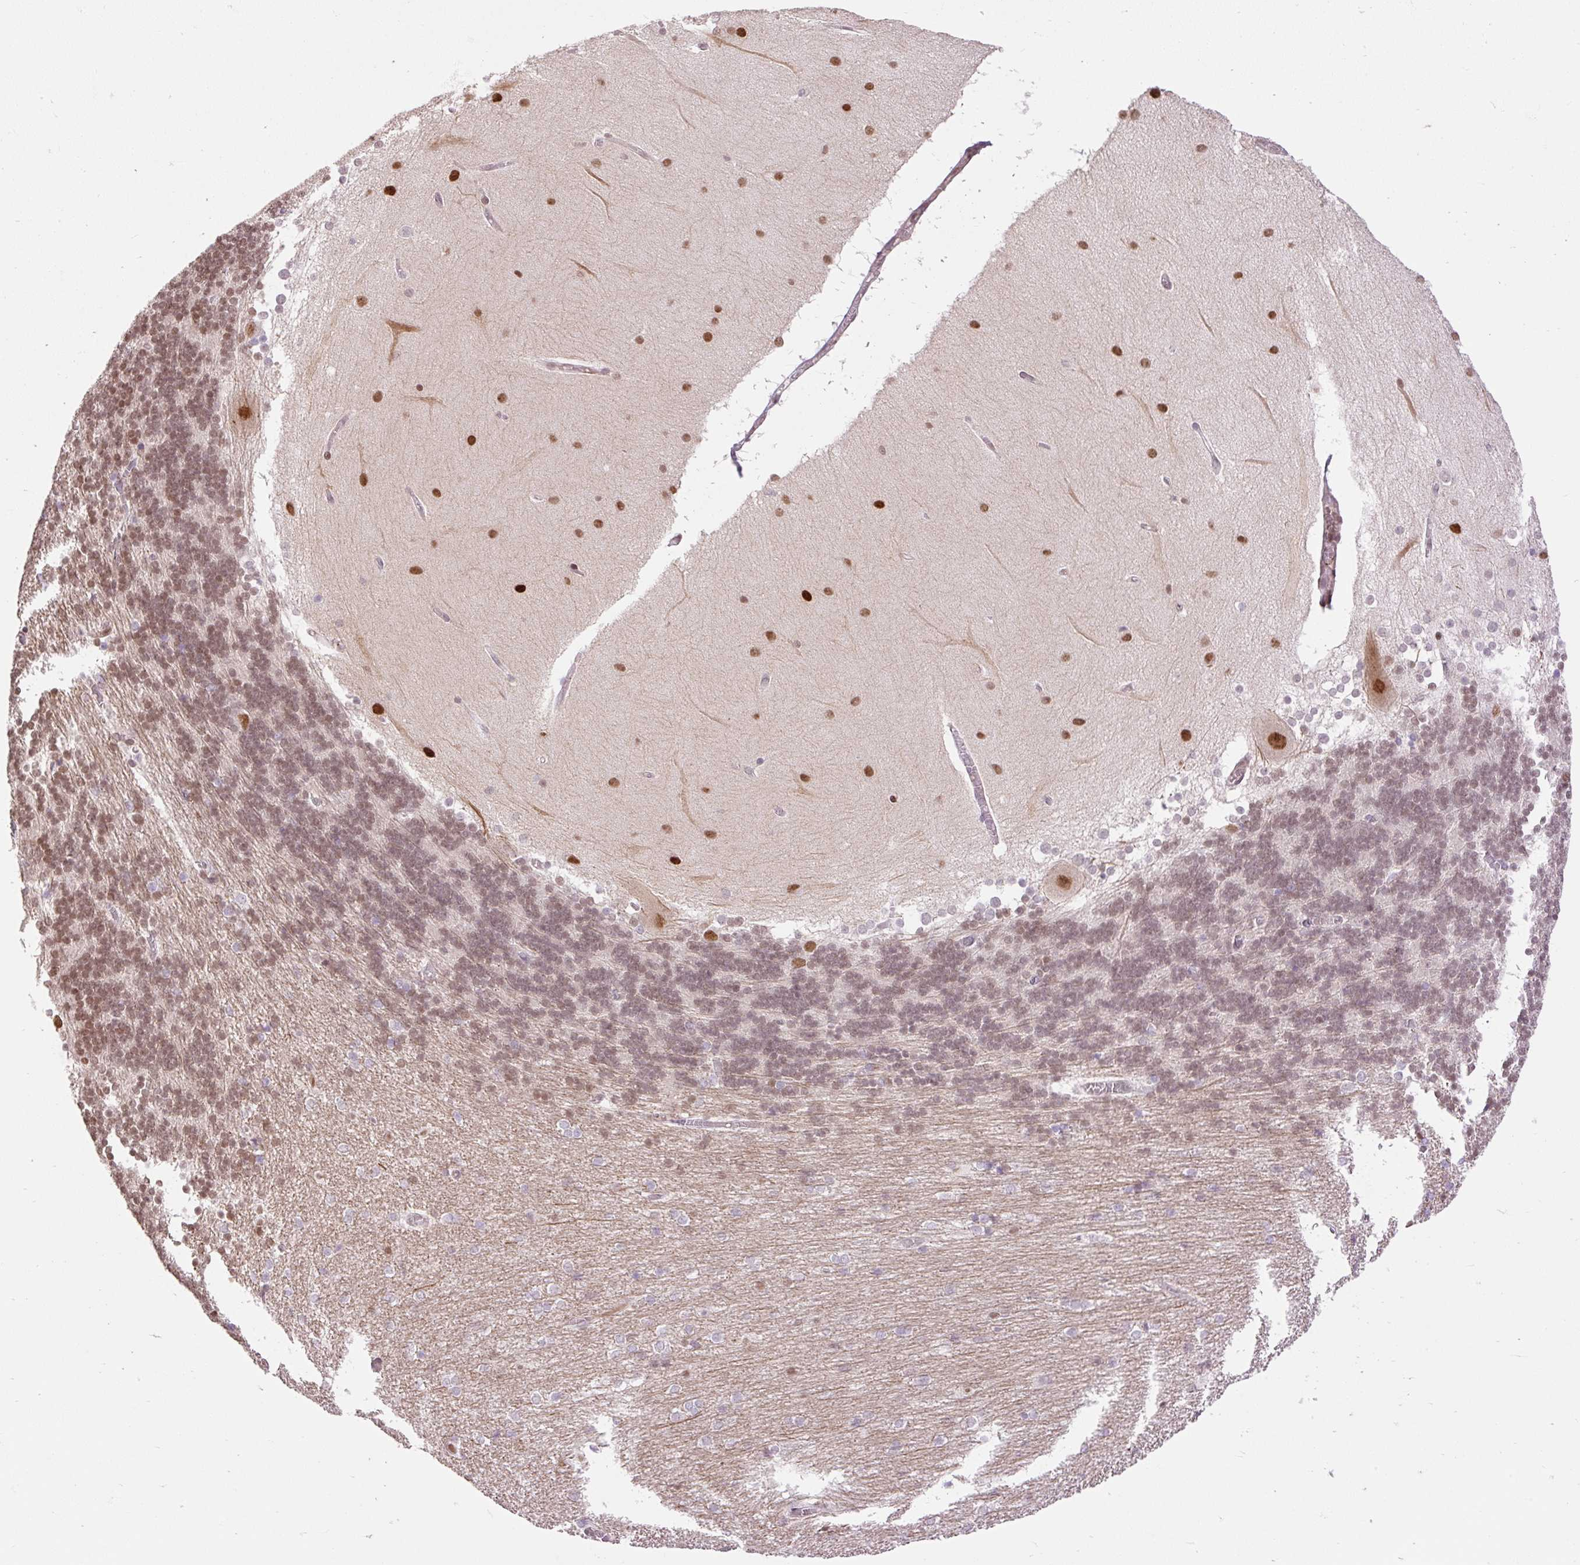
{"staining": {"intensity": "moderate", "quantity": ">75%", "location": "nuclear"}, "tissue": "cerebellum", "cell_type": "Cells in granular layer", "image_type": "normal", "snomed": [{"axis": "morphology", "description": "Normal tissue, NOS"}, {"axis": "topography", "description": "Cerebellum"}], "caption": "Cerebellum stained for a protein shows moderate nuclear positivity in cells in granular layer. (DAB (3,3'-diaminobenzidine) IHC with brightfield microscopy, high magnification).", "gene": "RIPPLY3", "patient": {"sex": "female", "age": 54}}